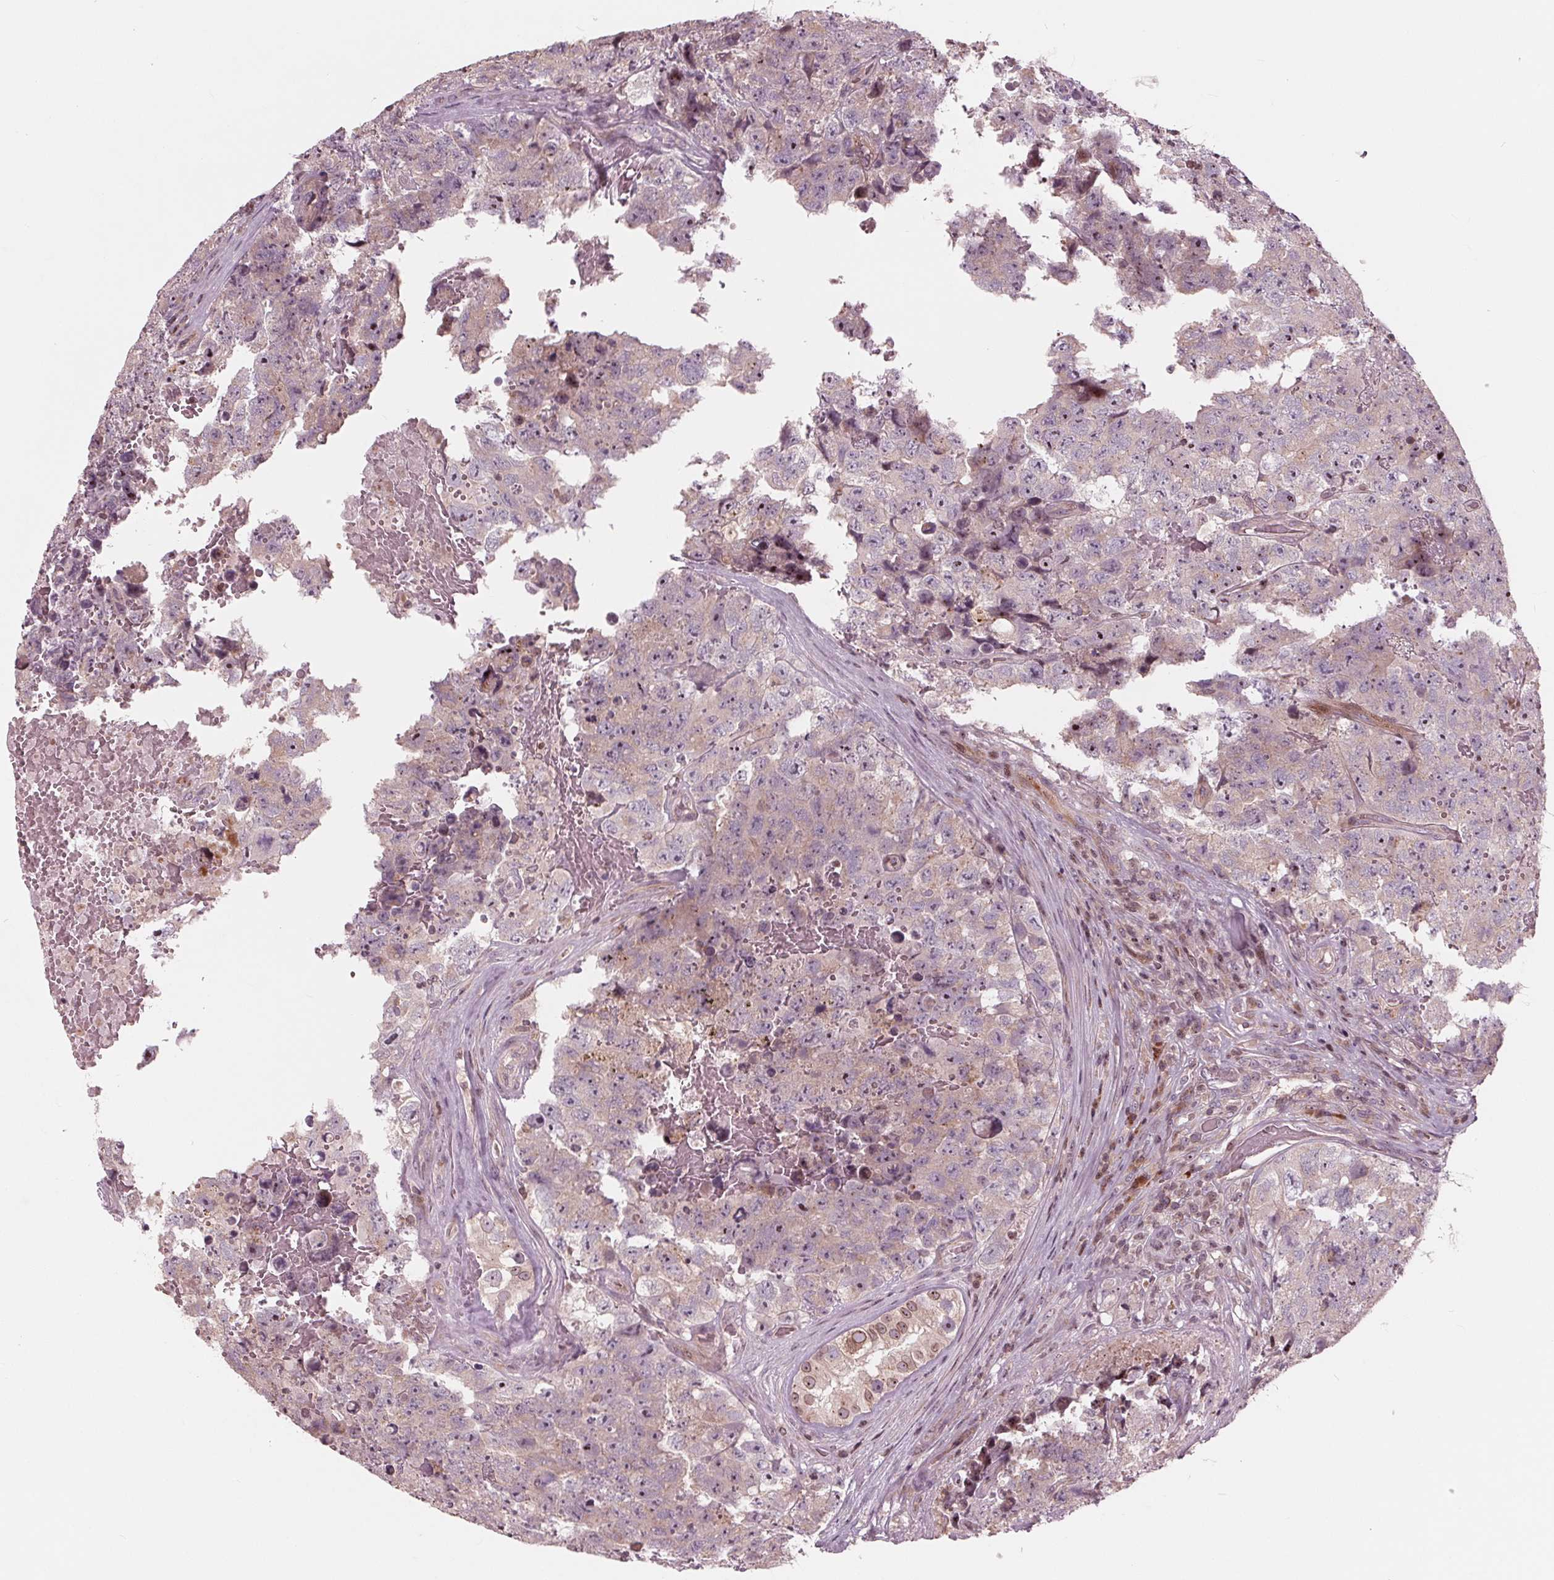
{"staining": {"intensity": "moderate", "quantity": "<25%", "location": "nuclear"}, "tissue": "testis cancer", "cell_type": "Tumor cells", "image_type": "cancer", "snomed": [{"axis": "morphology", "description": "Carcinoma, Embryonal, NOS"}, {"axis": "topography", "description": "Testis"}], "caption": "IHC staining of embryonal carcinoma (testis), which demonstrates low levels of moderate nuclear positivity in about <25% of tumor cells indicating moderate nuclear protein positivity. The staining was performed using DAB (3,3'-diaminobenzidine) (brown) for protein detection and nuclei were counterstained in hematoxylin (blue).", "gene": "NUP210", "patient": {"sex": "male", "age": 18}}